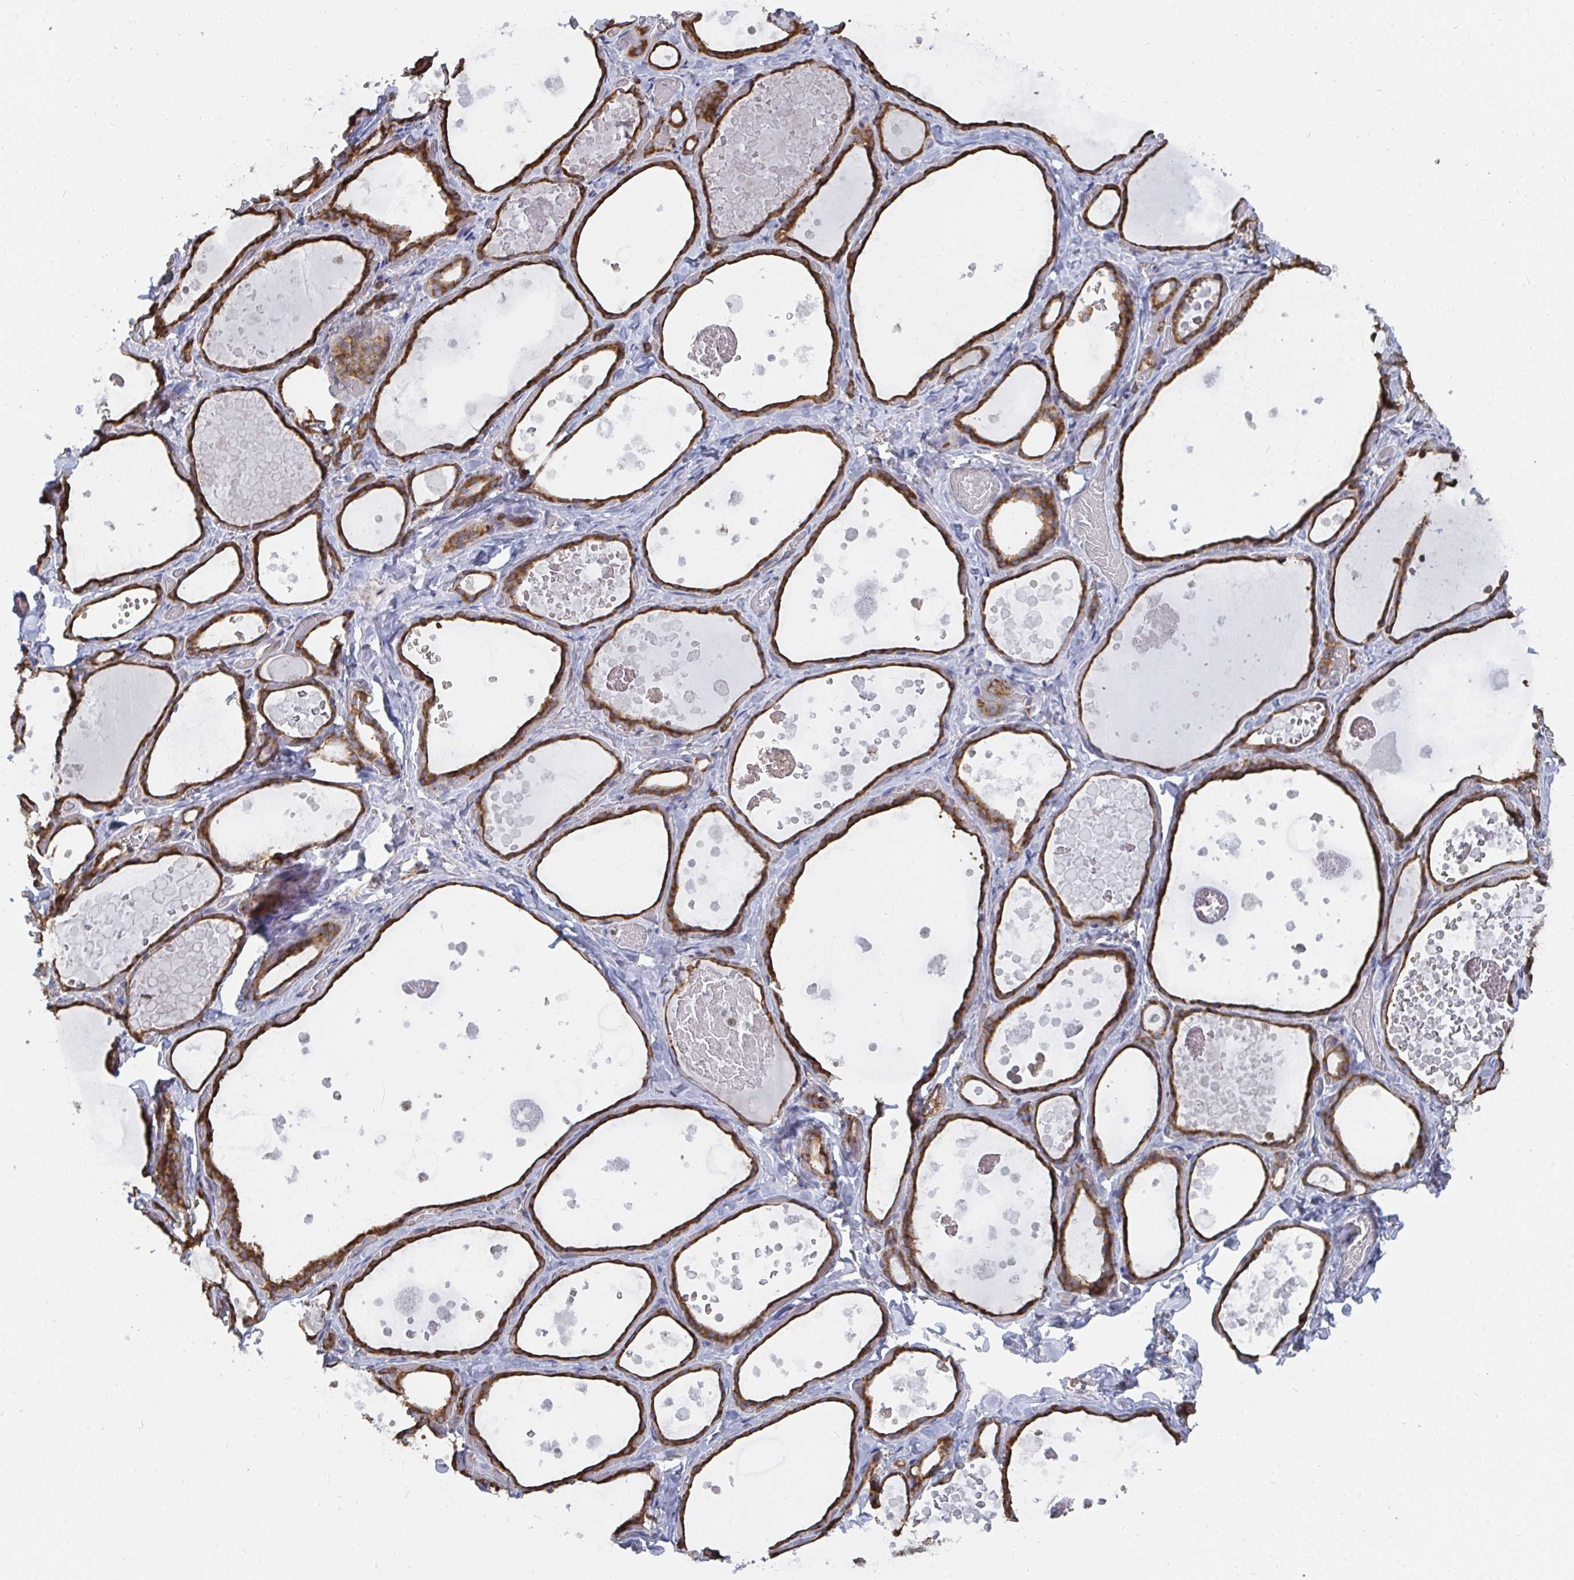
{"staining": {"intensity": "moderate", "quantity": ">75%", "location": "cytoplasmic/membranous"}, "tissue": "thyroid gland", "cell_type": "Glandular cells", "image_type": "normal", "snomed": [{"axis": "morphology", "description": "Normal tissue, NOS"}, {"axis": "topography", "description": "Thyroid gland"}], "caption": "High-power microscopy captured an immunohistochemistry (IHC) micrograph of unremarkable thyroid gland, revealing moderate cytoplasmic/membranous expression in about >75% of glandular cells.", "gene": "ELAVL1", "patient": {"sex": "female", "age": 56}}